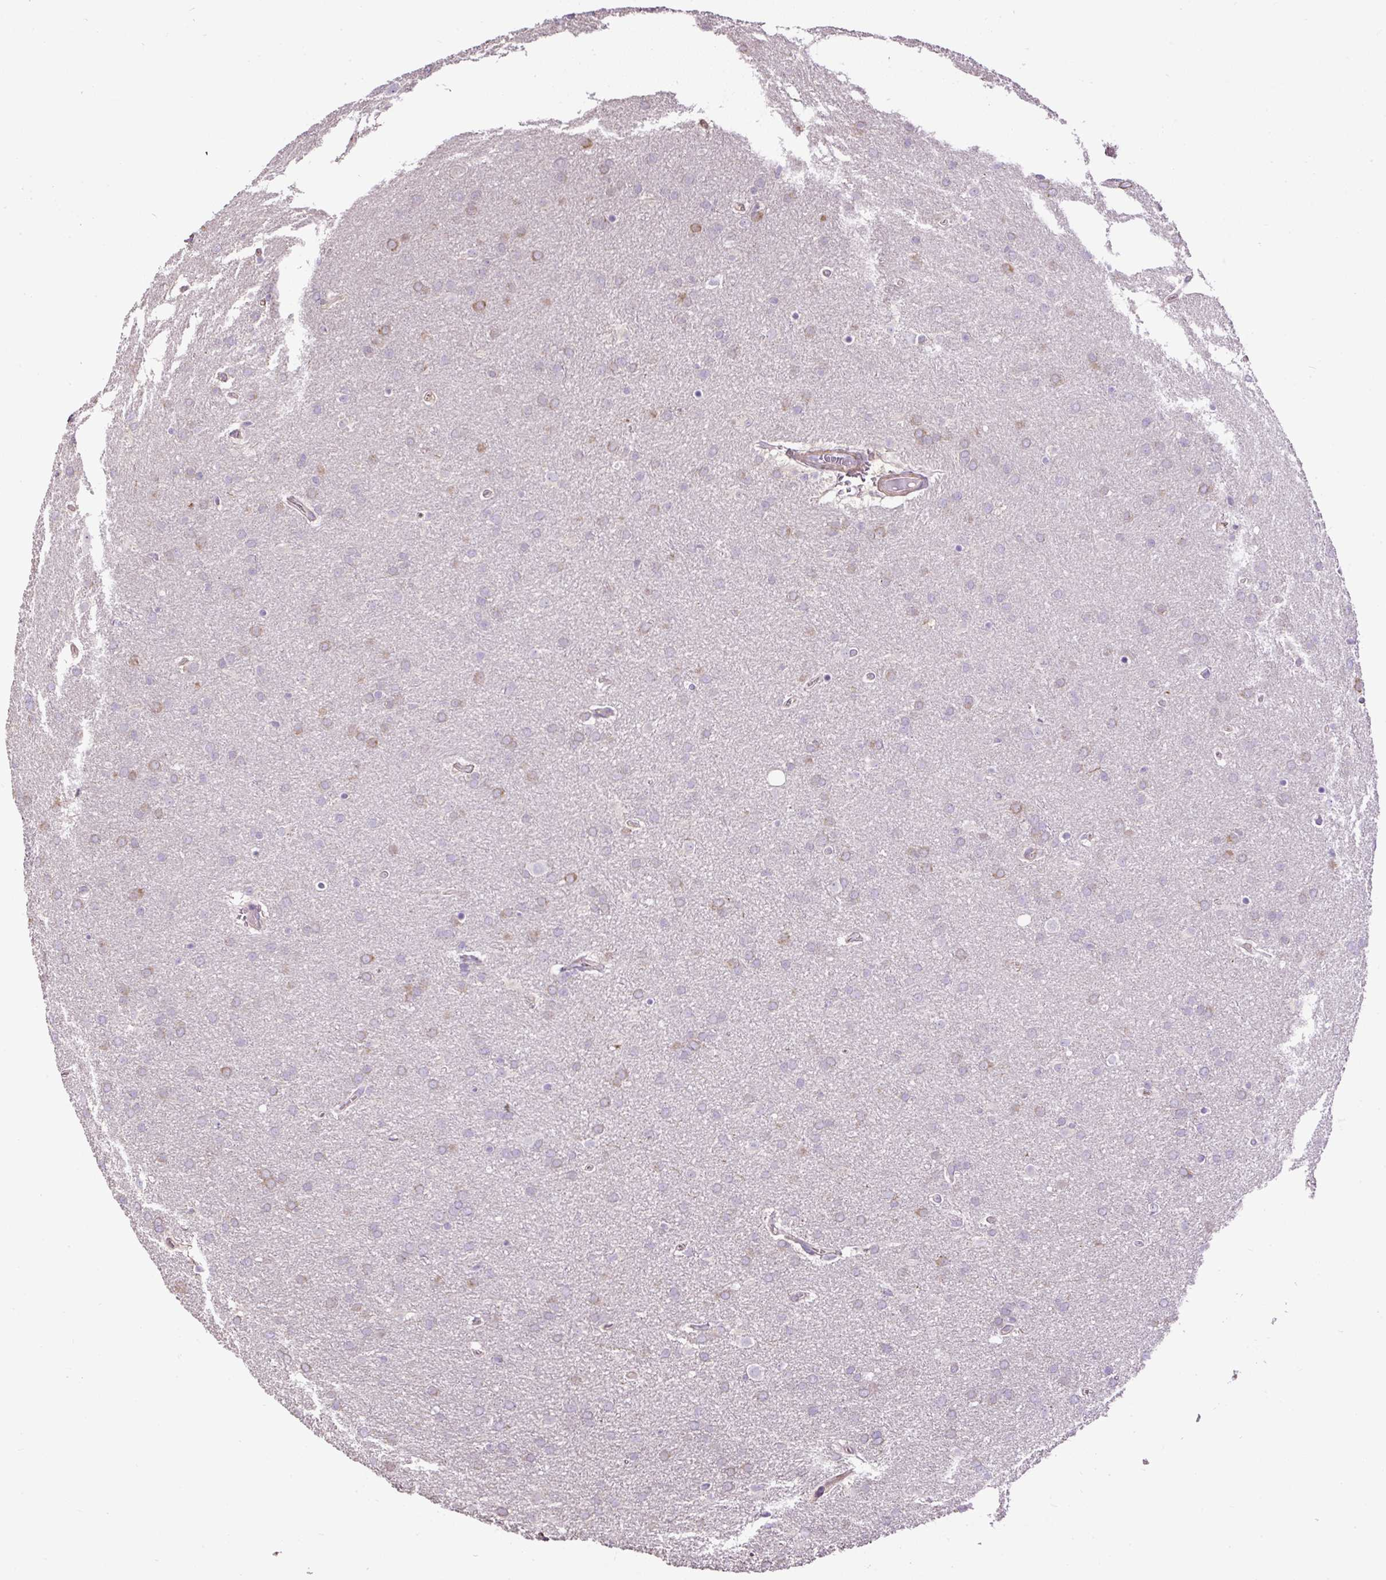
{"staining": {"intensity": "weak", "quantity": "25%-75%", "location": "cytoplasmic/membranous"}, "tissue": "glioma", "cell_type": "Tumor cells", "image_type": "cancer", "snomed": [{"axis": "morphology", "description": "Glioma, malignant, Low grade"}, {"axis": "topography", "description": "Brain"}], "caption": "Malignant glioma (low-grade) stained for a protein shows weak cytoplasmic/membranous positivity in tumor cells.", "gene": "PDIA2", "patient": {"sex": "female", "age": 32}}